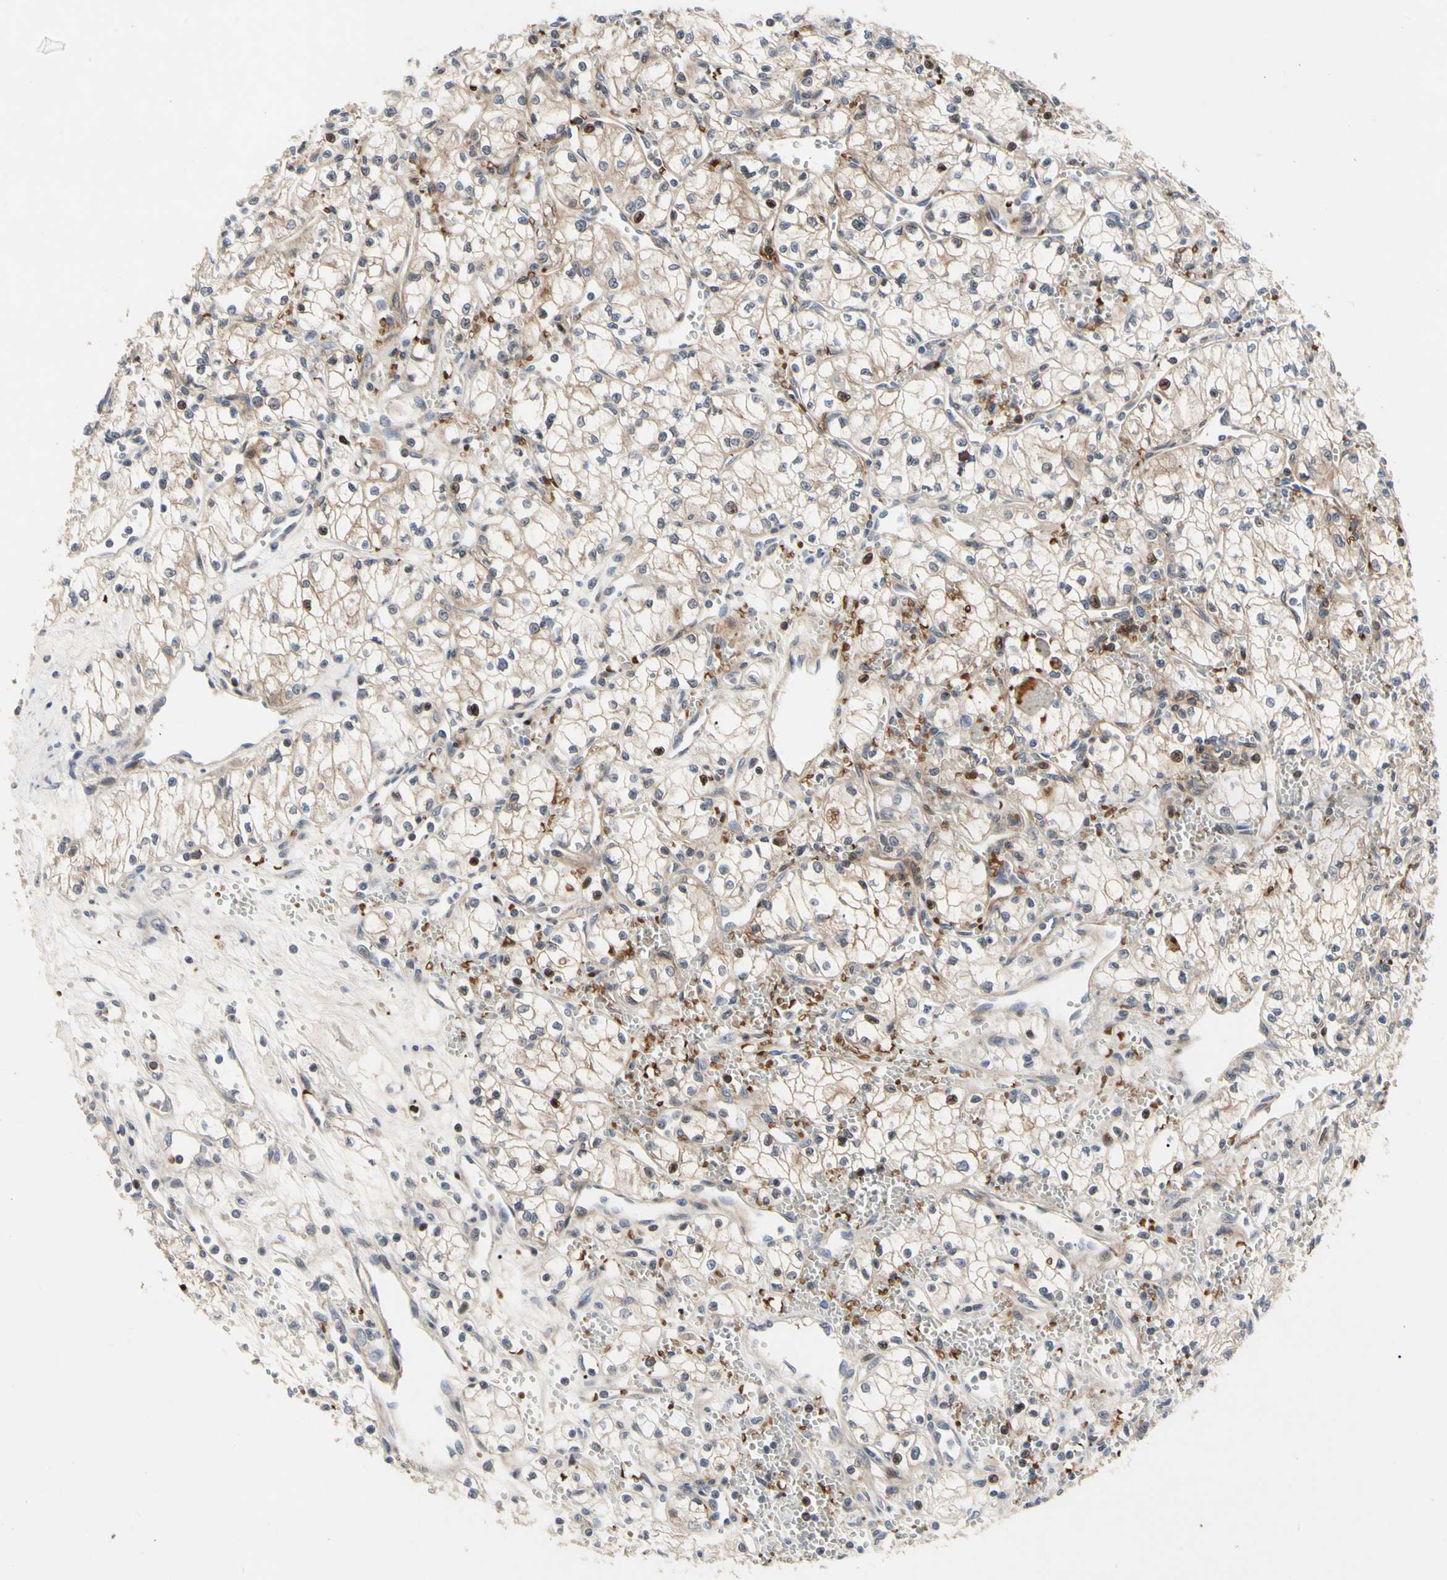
{"staining": {"intensity": "moderate", "quantity": "<25%", "location": "cytoplasmic/membranous,nuclear"}, "tissue": "renal cancer", "cell_type": "Tumor cells", "image_type": "cancer", "snomed": [{"axis": "morphology", "description": "Normal tissue, NOS"}, {"axis": "morphology", "description": "Adenocarcinoma, NOS"}, {"axis": "topography", "description": "Kidney"}], "caption": "DAB immunohistochemical staining of human renal cancer demonstrates moderate cytoplasmic/membranous and nuclear protein staining in about <25% of tumor cells.", "gene": "HMGCR", "patient": {"sex": "male", "age": 59}}